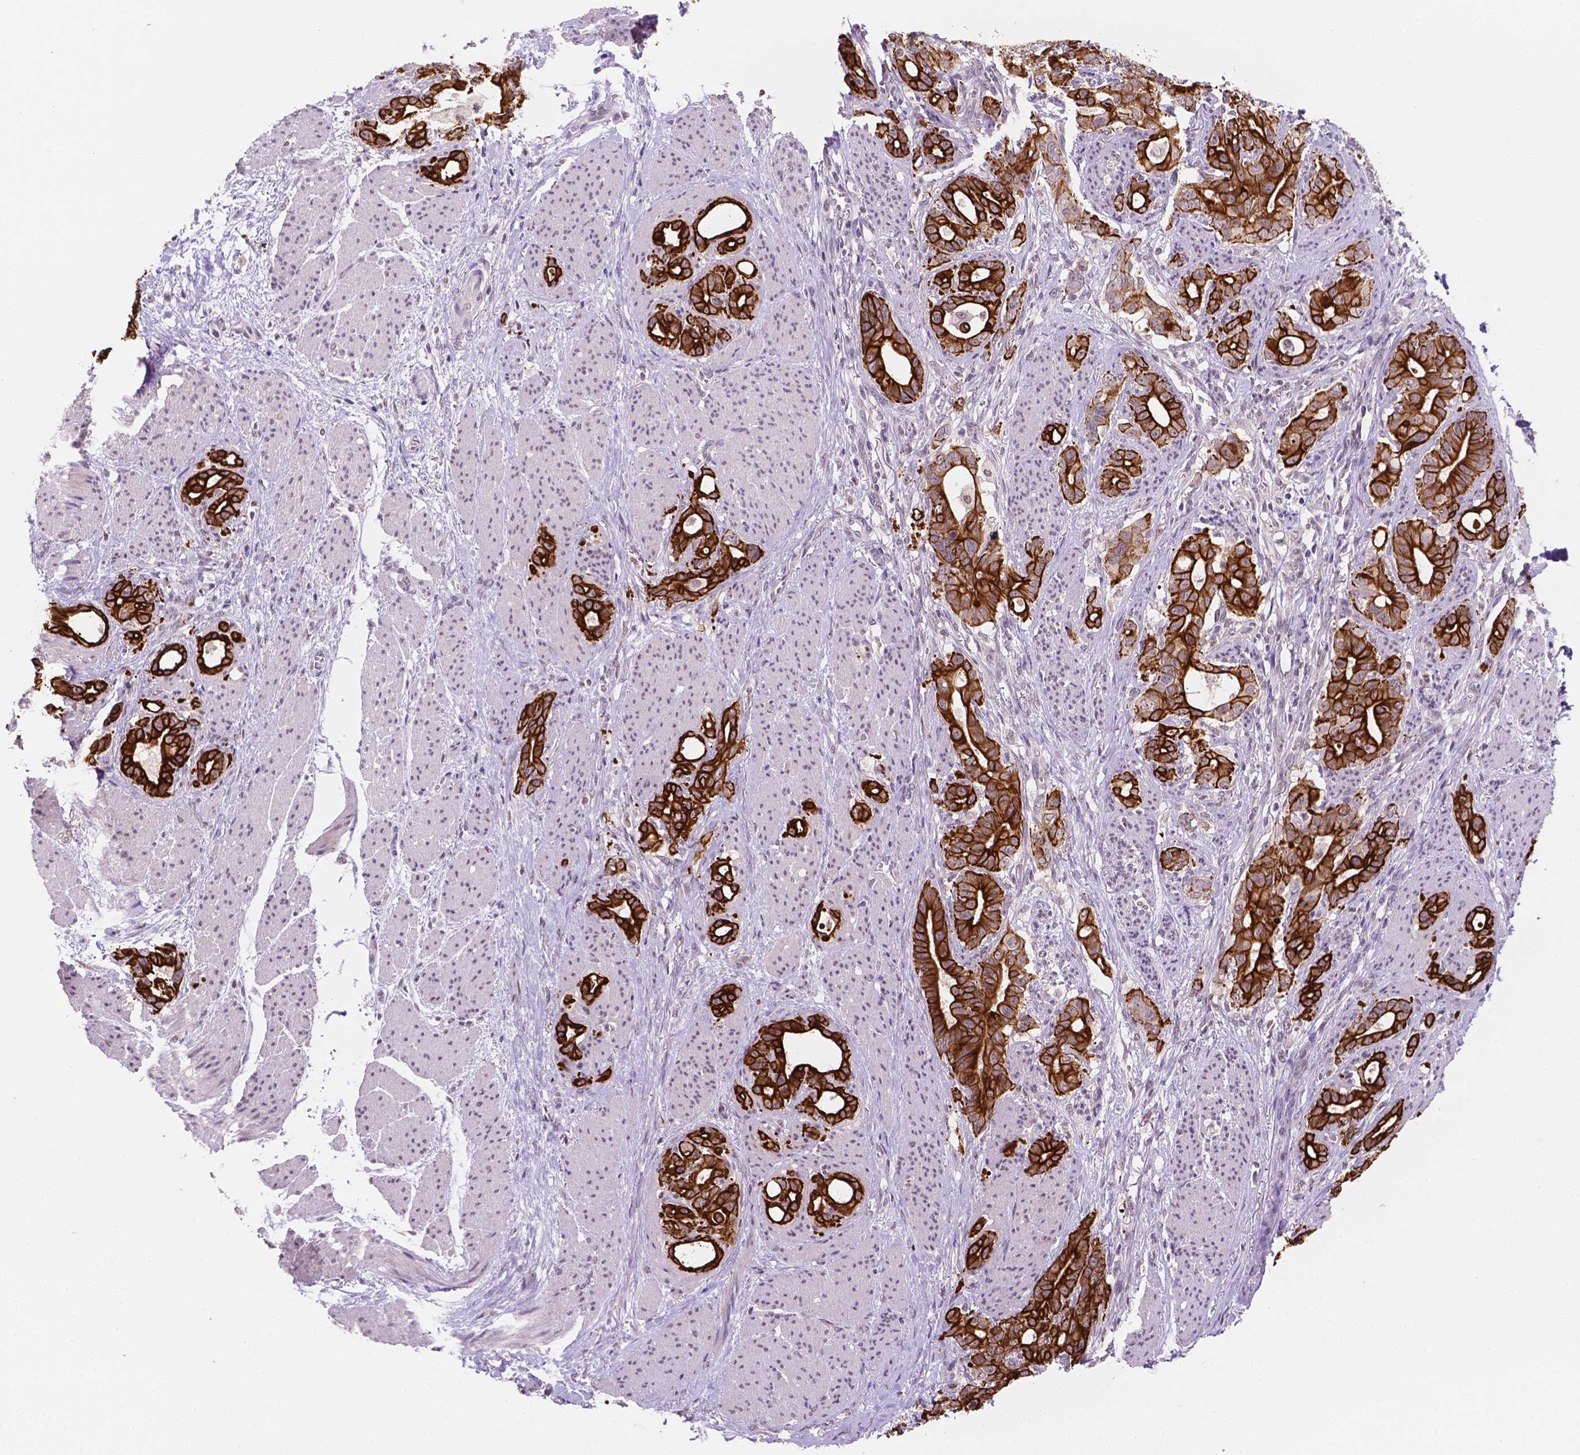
{"staining": {"intensity": "strong", "quantity": ">75%", "location": "cytoplasmic/membranous"}, "tissue": "stomach cancer", "cell_type": "Tumor cells", "image_type": "cancer", "snomed": [{"axis": "morphology", "description": "Normal tissue, NOS"}, {"axis": "morphology", "description": "Adenocarcinoma, NOS"}, {"axis": "topography", "description": "Esophagus"}, {"axis": "topography", "description": "Stomach, upper"}], "caption": "Stomach cancer (adenocarcinoma) stained for a protein (brown) shows strong cytoplasmic/membranous positive staining in approximately >75% of tumor cells.", "gene": "SHLD3", "patient": {"sex": "male", "age": 62}}